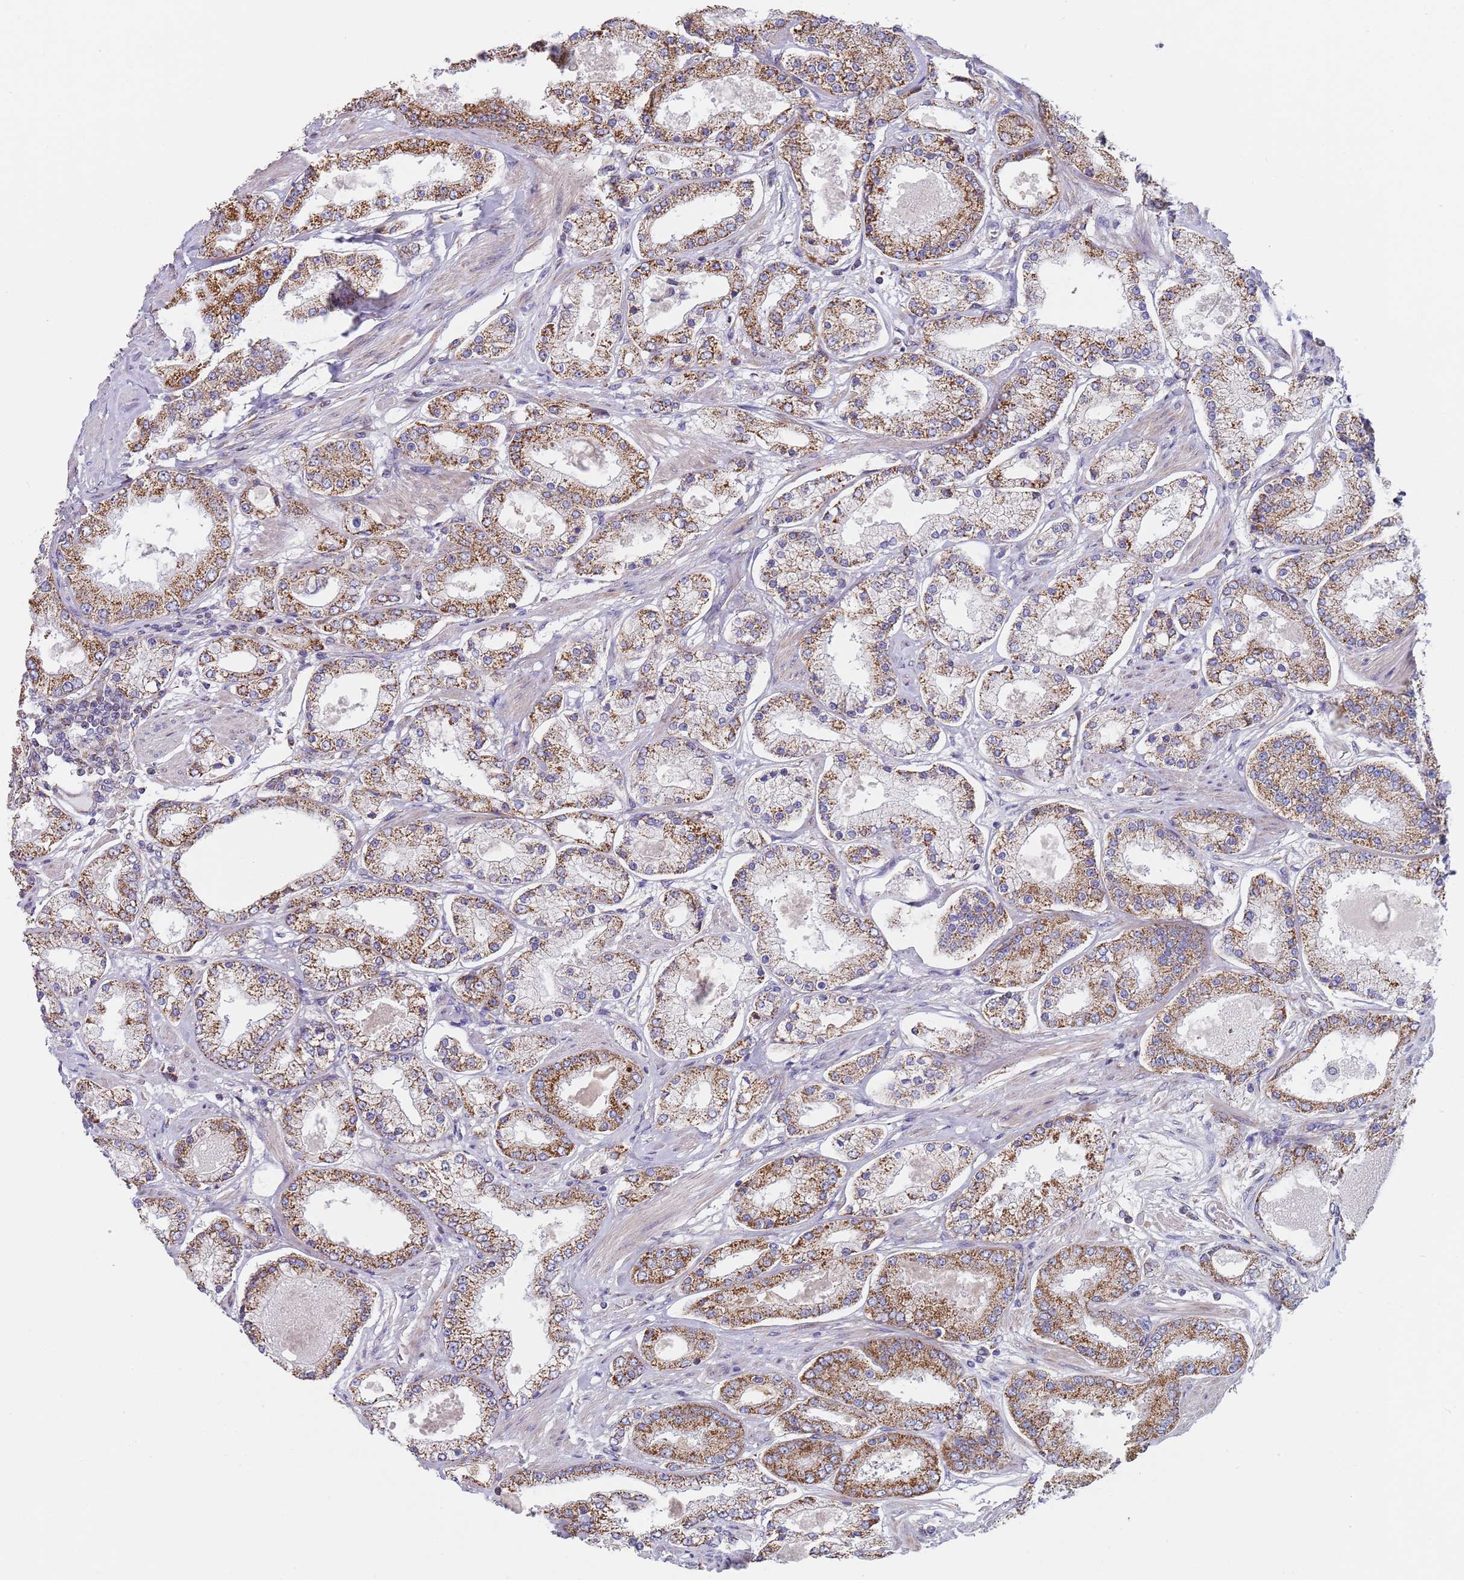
{"staining": {"intensity": "moderate", "quantity": ">75%", "location": "cytoplasmic/membranous"}, "tissue": "prostate cancer", "cell_type": "Tumor cells", "image_type": "cancer", "snomed": [{"axis": "morphology", "description": "Adenocarcinoma, High grade"}, {"axis": "topography", "description": "Prostate"}], "caption": "This is an image of IHC staining of prostate adenocarcinoma (high-grade), which shows moderate staining in the cytoplasmic/membranous of tumor cells.", "gene": "PWWP3A", "patient": {"sex": "male", "age": 69}}